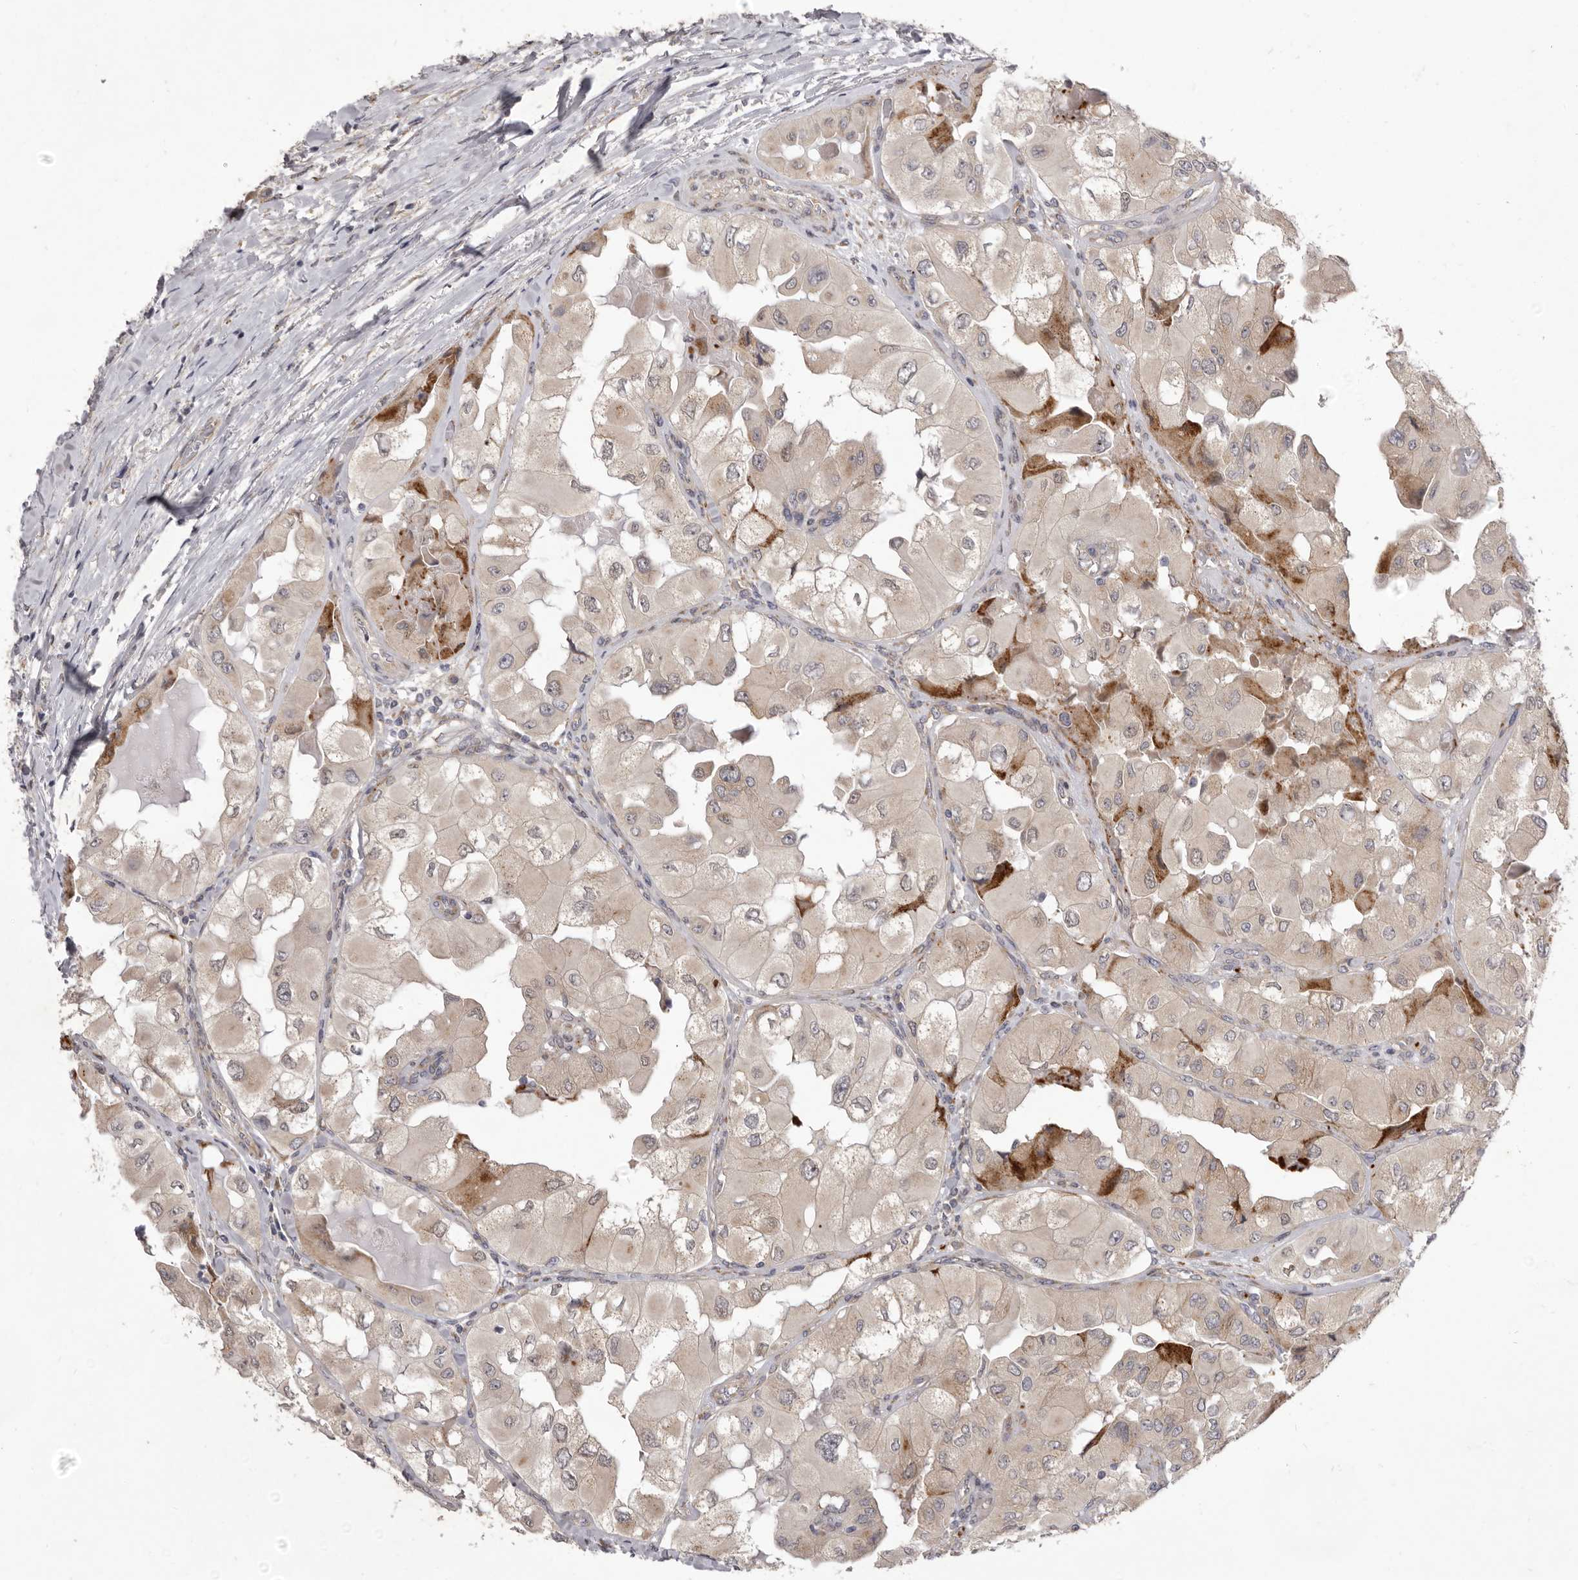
{"staining": {"intensity": "moderate", "quantity": "<25%", "location": "cytoplasmic/membranous"}, "tissue": "thyroid cancer", "cell_type": "Tumor cells", "image_type": "cancer", "snomed": [{"axis": "morphology", "description": "Papillary adenocarcinoma, NOS"}, {"axis": "topography", "description": "Thyroid gland"}], "caption": "Protein positivity by immunohistochemistry demonstrates moderate cytoplasmic/membranous staining in approximately <25% of tumor cells in thyroid cancer.", "gene": "TBC1D8B", "patient": {"sex": "female", "age": 59}}